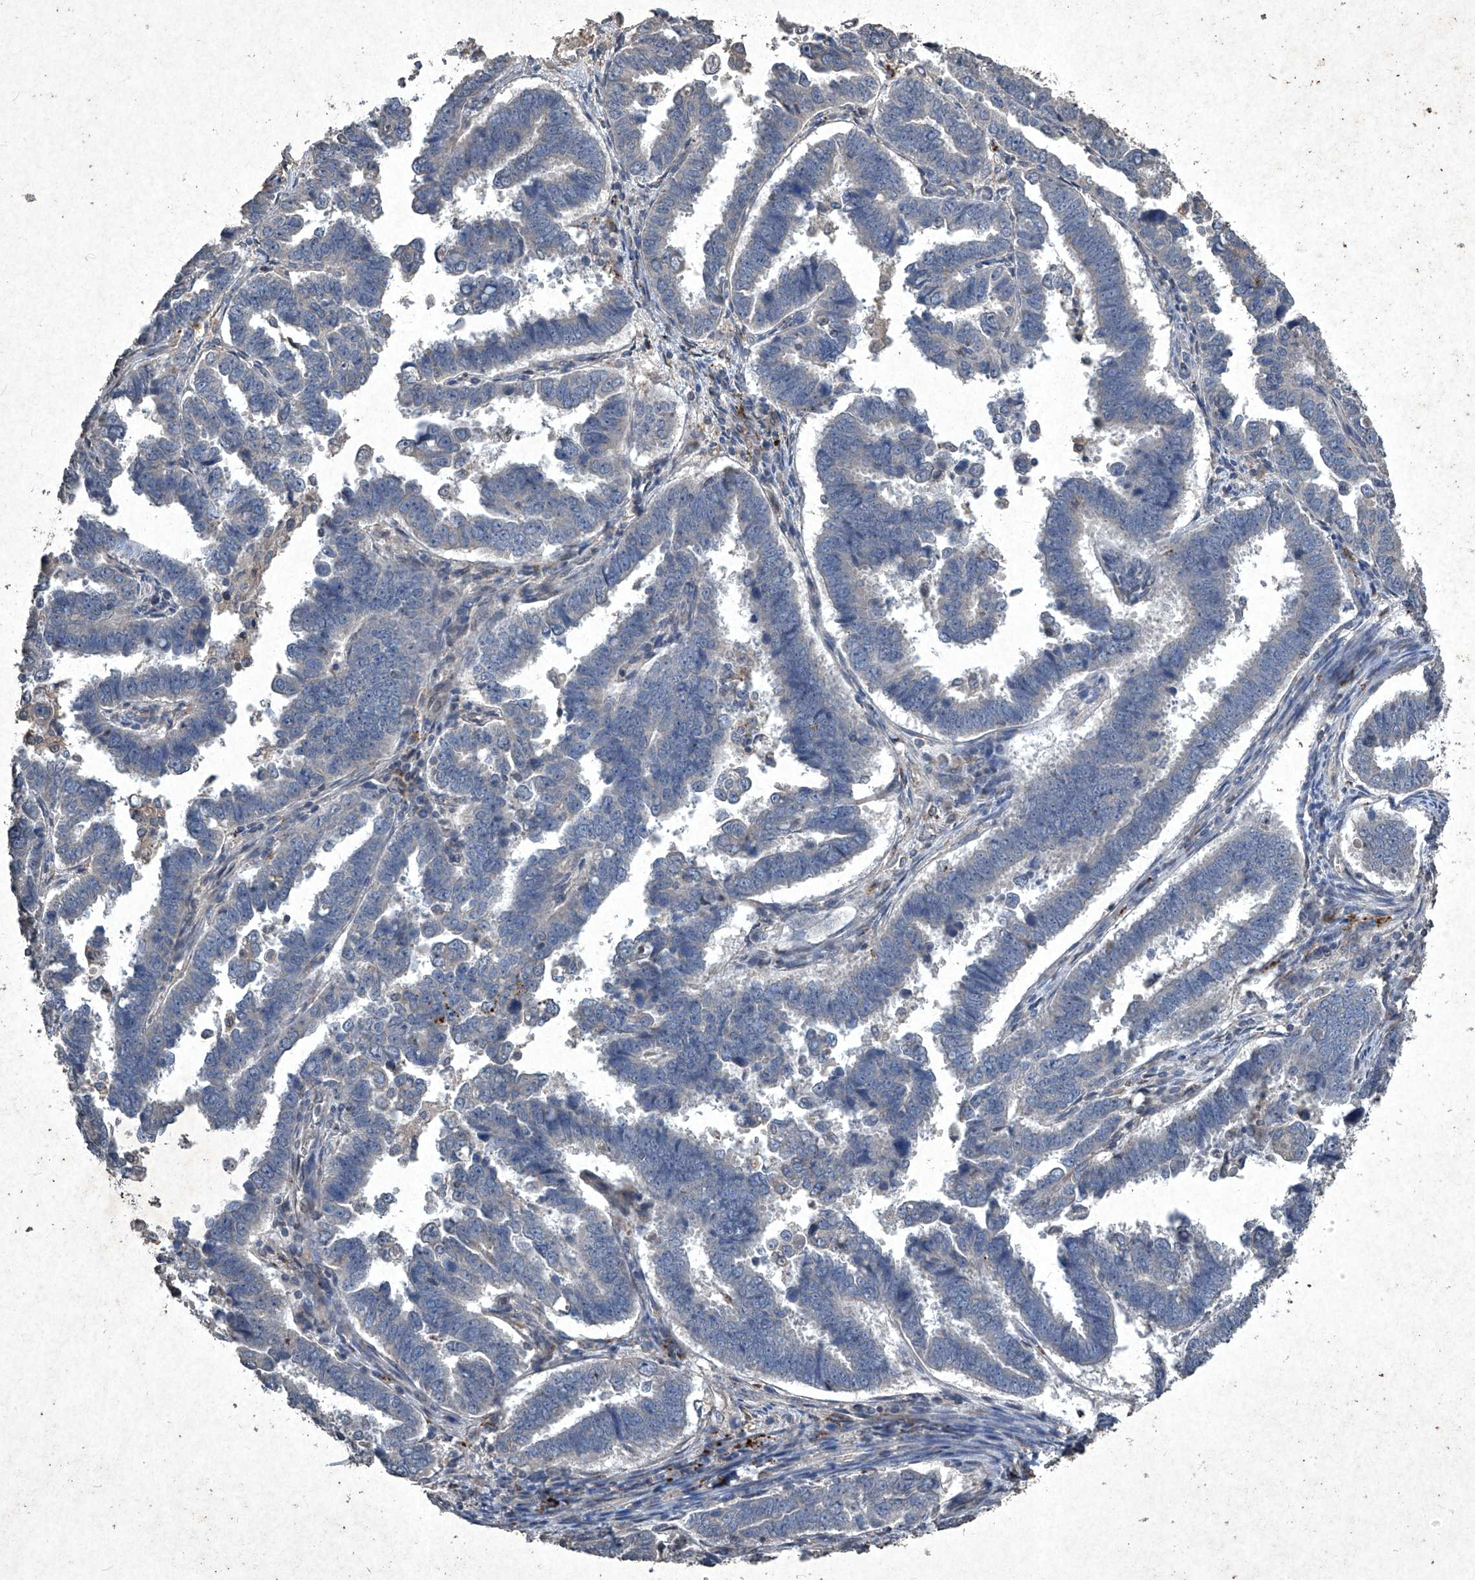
{"staining": {"intensity": "negative", "quantity": "none", "location": "none"}, "tissue": "endometrial cancer", "cell_type": "Tumor cells", "image_type": "cancer", "snomed": [{"axis": "morphology", "description": "Adenocarcinoma, NOS"}, {"axis": "topography", "description": "Endometrium"}], "caption": "DAB immunohistochemical staining of human adenocarcinoma (endometrial) shows no significant positivity in tumor cells. (DAB (3,3'-diaminobenzidine) immunohistochemistry, high magnification).", "gene": "MED16", "patient": {"sex": "female", "age": 75}}